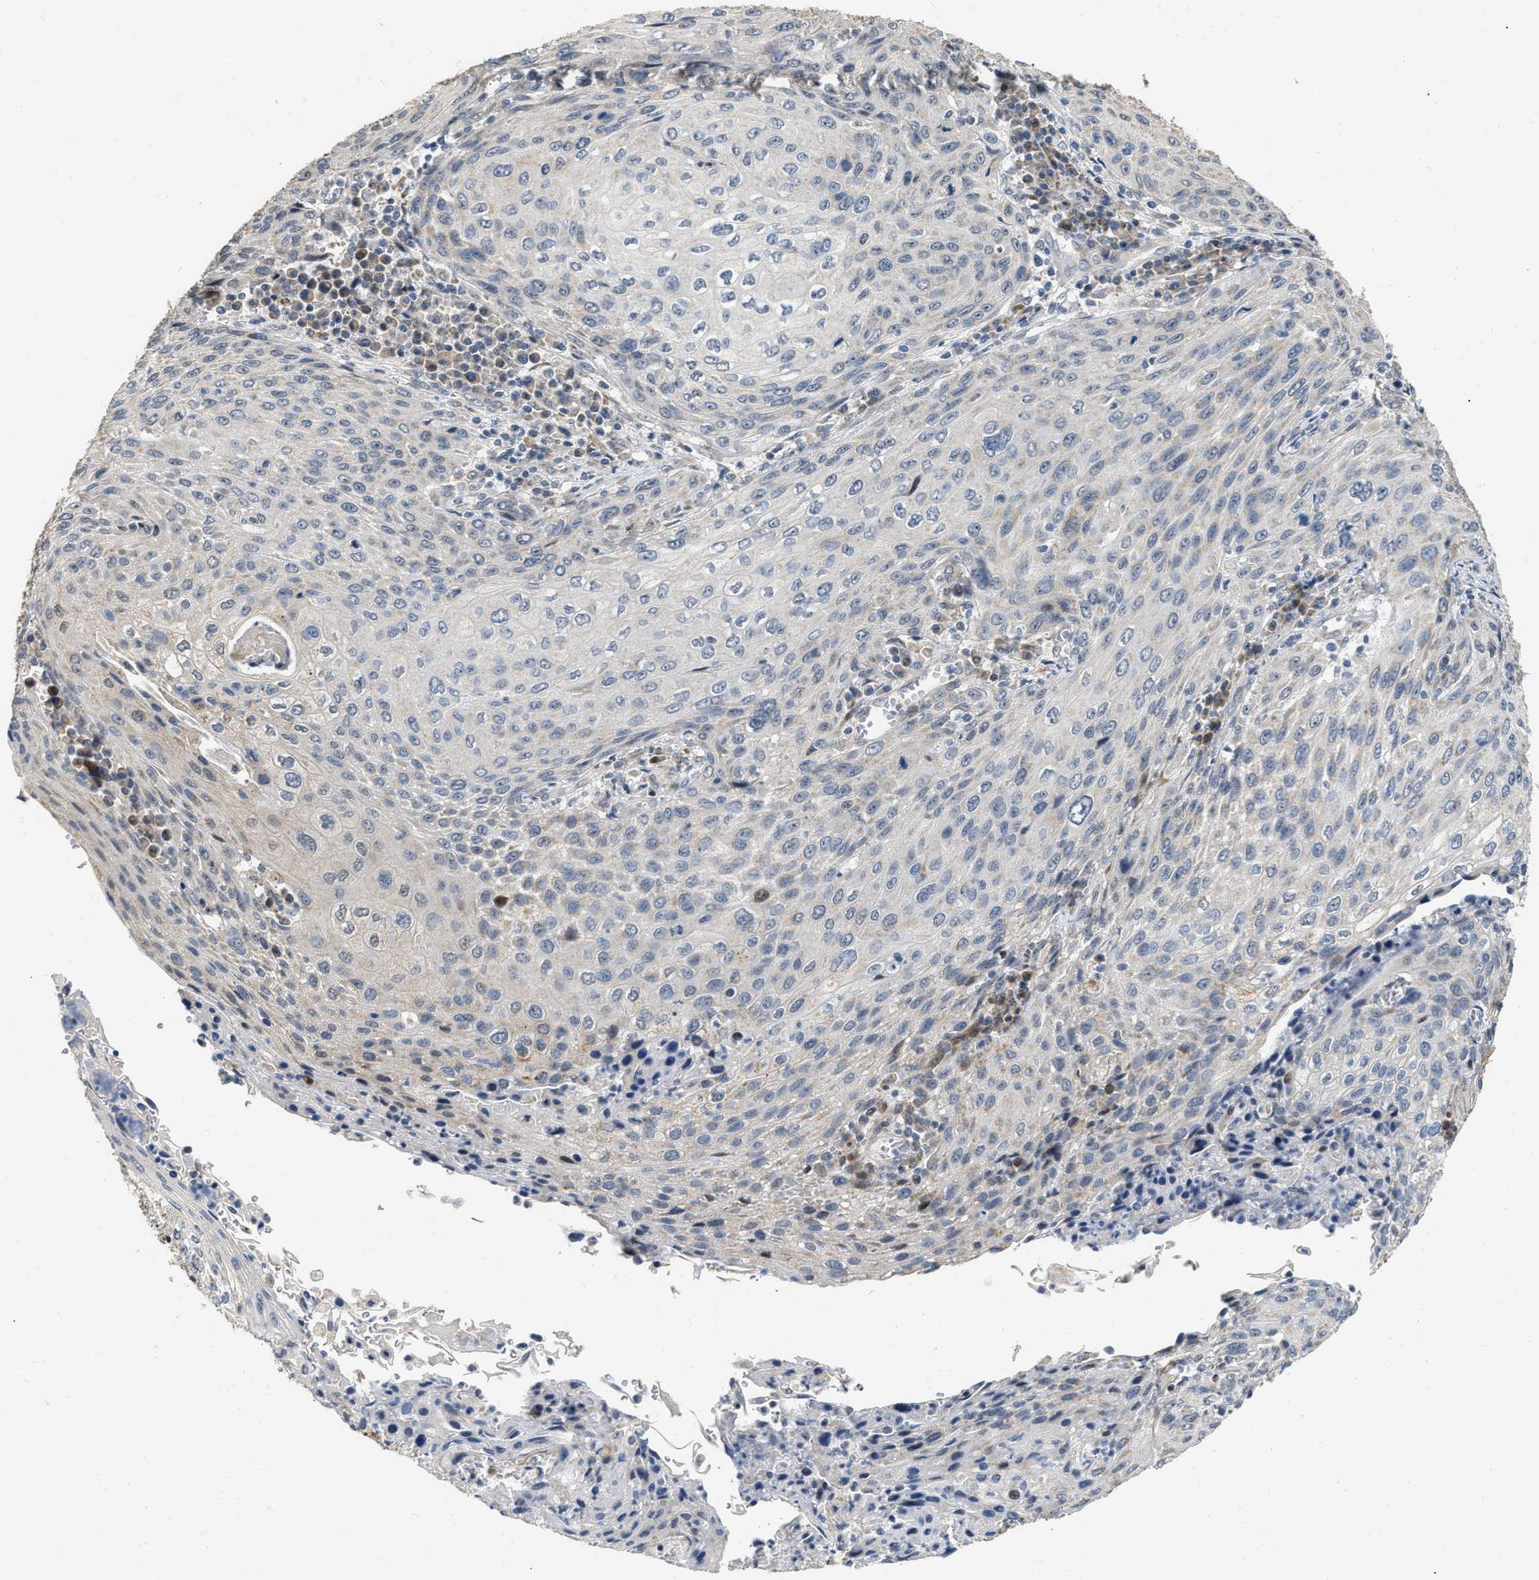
{"staining": {"intensity": "negative", "quantity": "none", "location": "none"}, "tissue": "cervical cancer", "cell_type": "Tumor cells", "image_type": "cancer", "snomed": [{"axis": "morphology", "description": "Squamous cell carcinoma, NOS"}, {"axis": "topography", "description": "Cervix"}], "caption": "DAB immunohistochemical staining of human squamous cell carcinoma (cervical) demonstrates no significant expression in tumor cells.", "gene": "DEPTOR", "patient": {"sex": "female", "age": 32}}